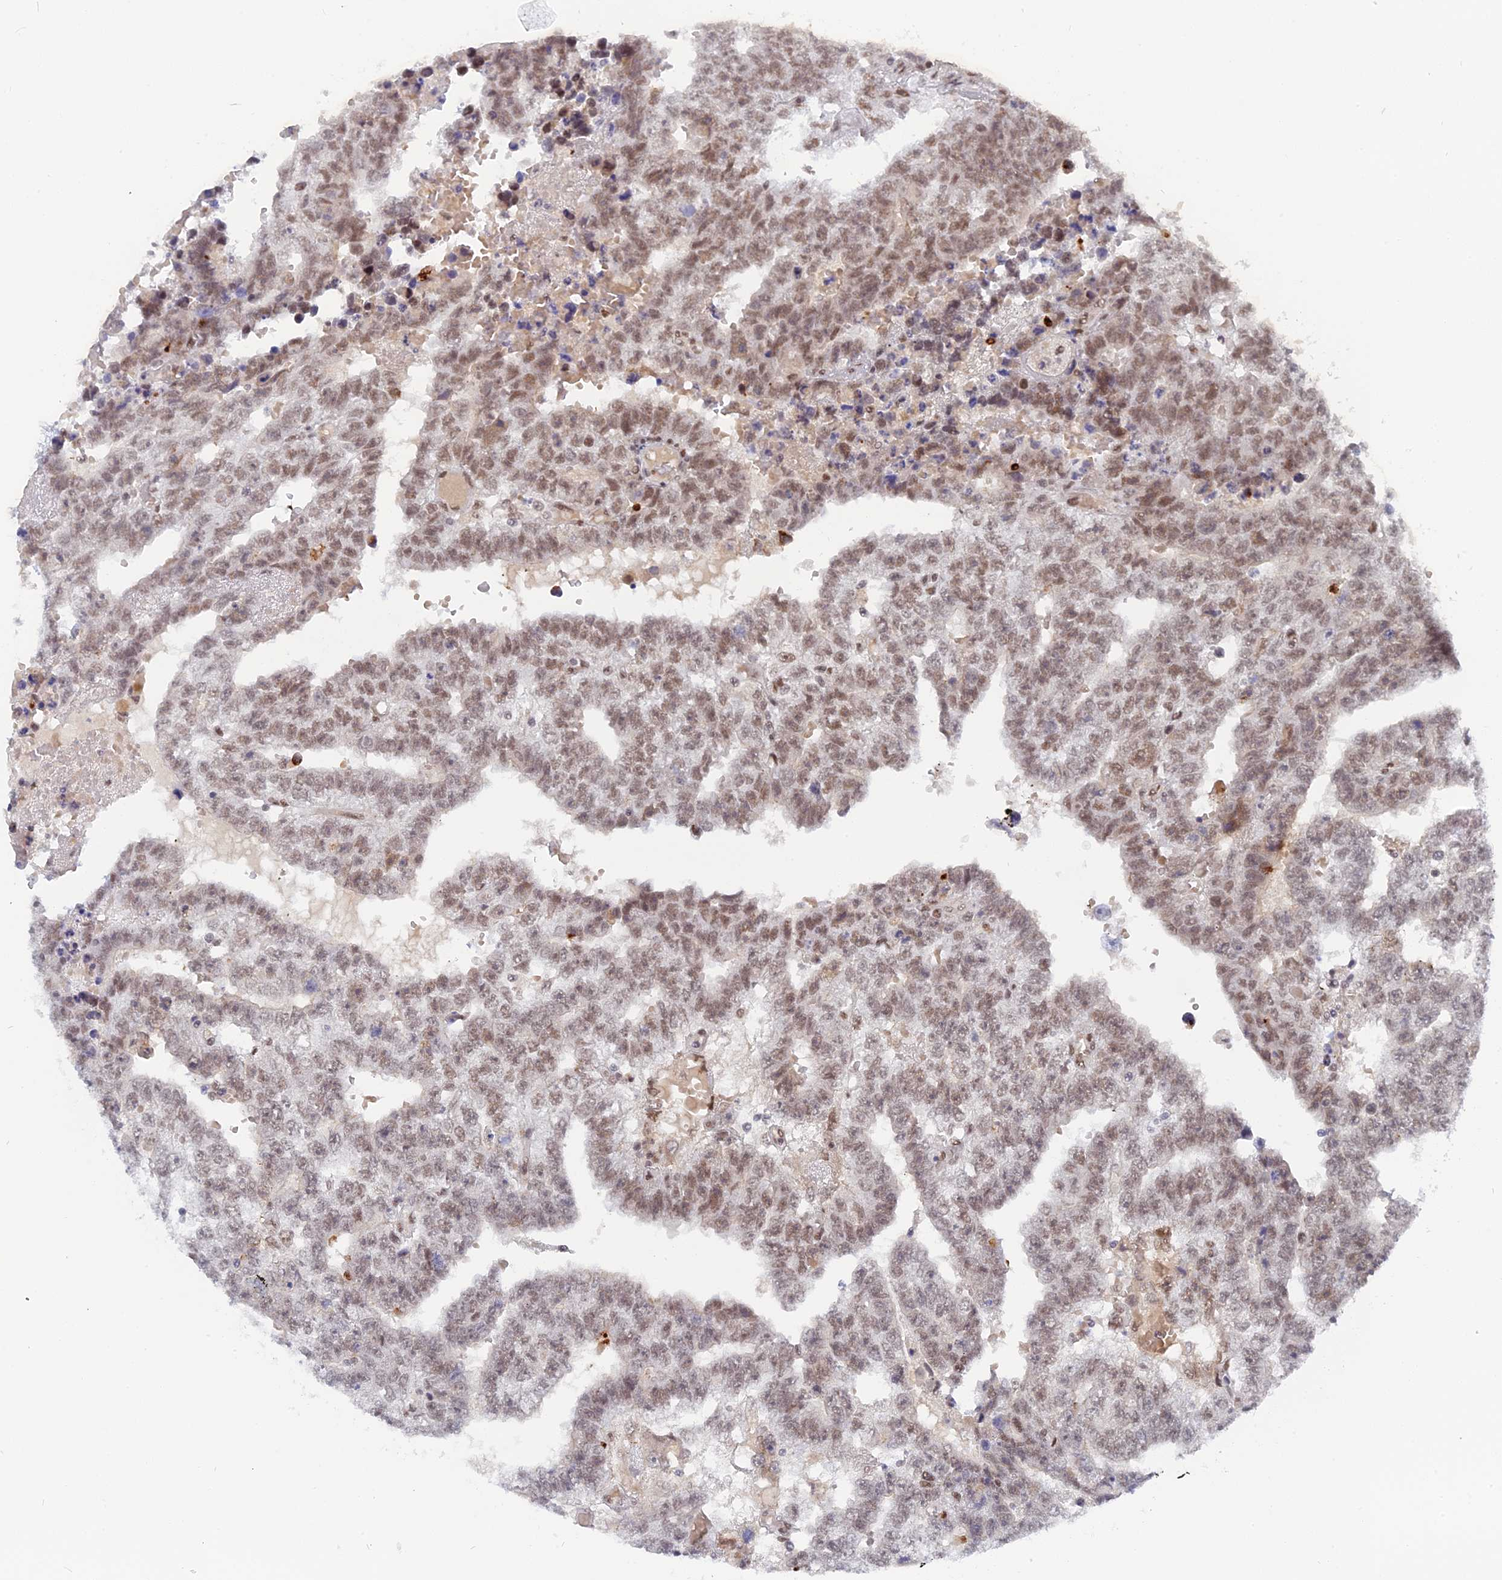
{"staining": {"intensity": "moderate", "quantity": "25%-75%", "location": "nuclear"}, "tissue": "testis cancer", "cell_type": "Tumor cells", "image_type": "cancer", "snomed": [{"axis": "morphology", "description": "Carcinoma, Embryonal, NOS"}, {"axis": "topography", "description": "Testis"}], "caption": "Protein staining shows moderate nuclear staining in about 25%-75% of tumor cells in testis embryonal carcinoma.", "gene": "CCDC85A", "patient": {"sex": "male", "age": 25}}